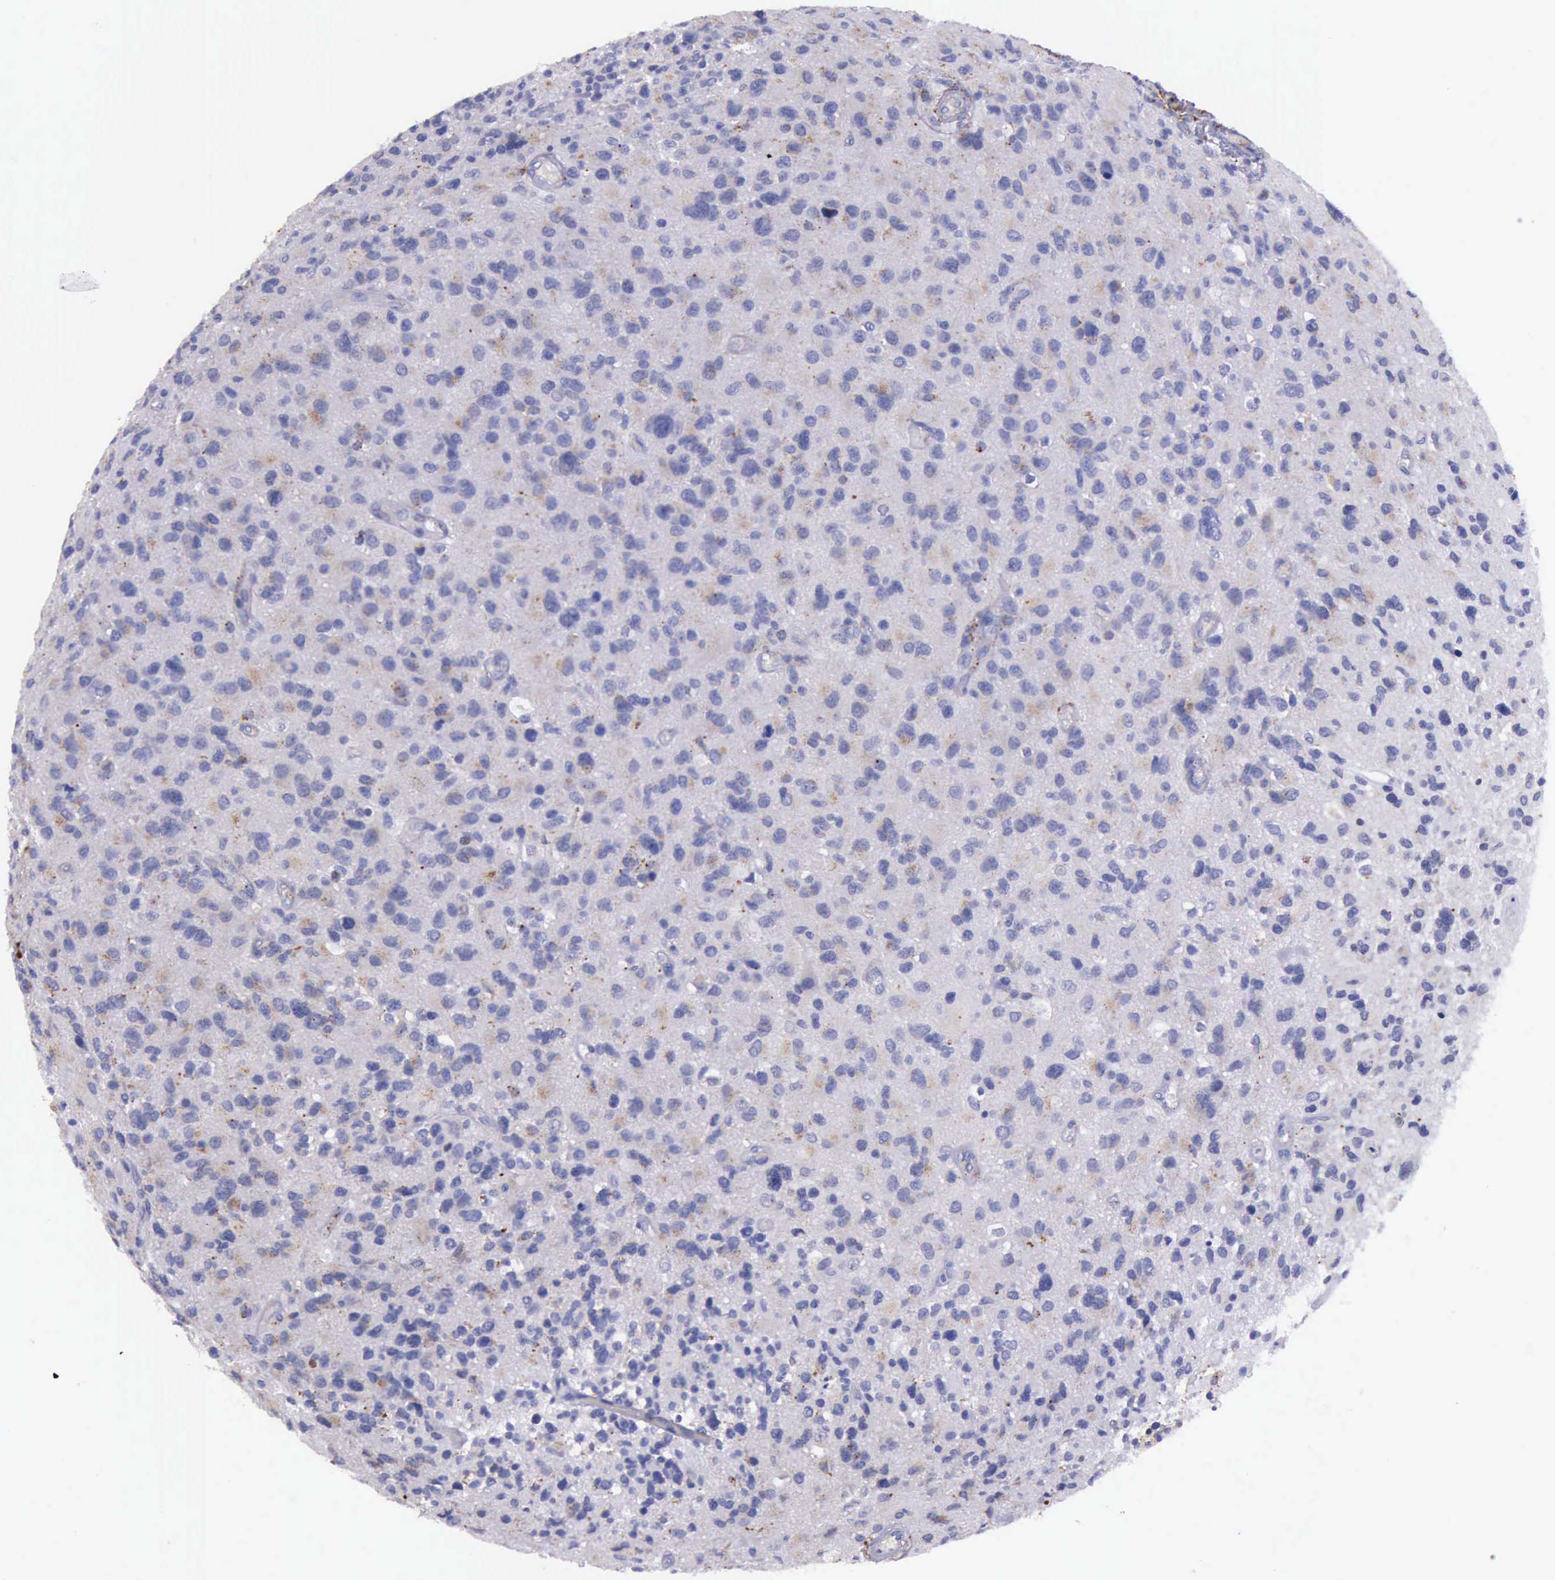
{"staining": {"intensity": "weak", "quantity": "<25%", "location": "cytoplasmic/membranous"}, "tissue": "glioma", "cell_type": "Tumor cells", "image_type": "cancer", "snomed": [{"axis": "morphology", "description": "Glioma, malignant, High grade"}, {"axis": "topography", "description": "Brain"}], "caption": "DAB (3,3'-diaminobenzidine) immunohistochemical staining of human glioma demonstrates no significant positivity in tumor cells.", "gene": "GLA", "patient": {"sex": "male", "age": 69}}